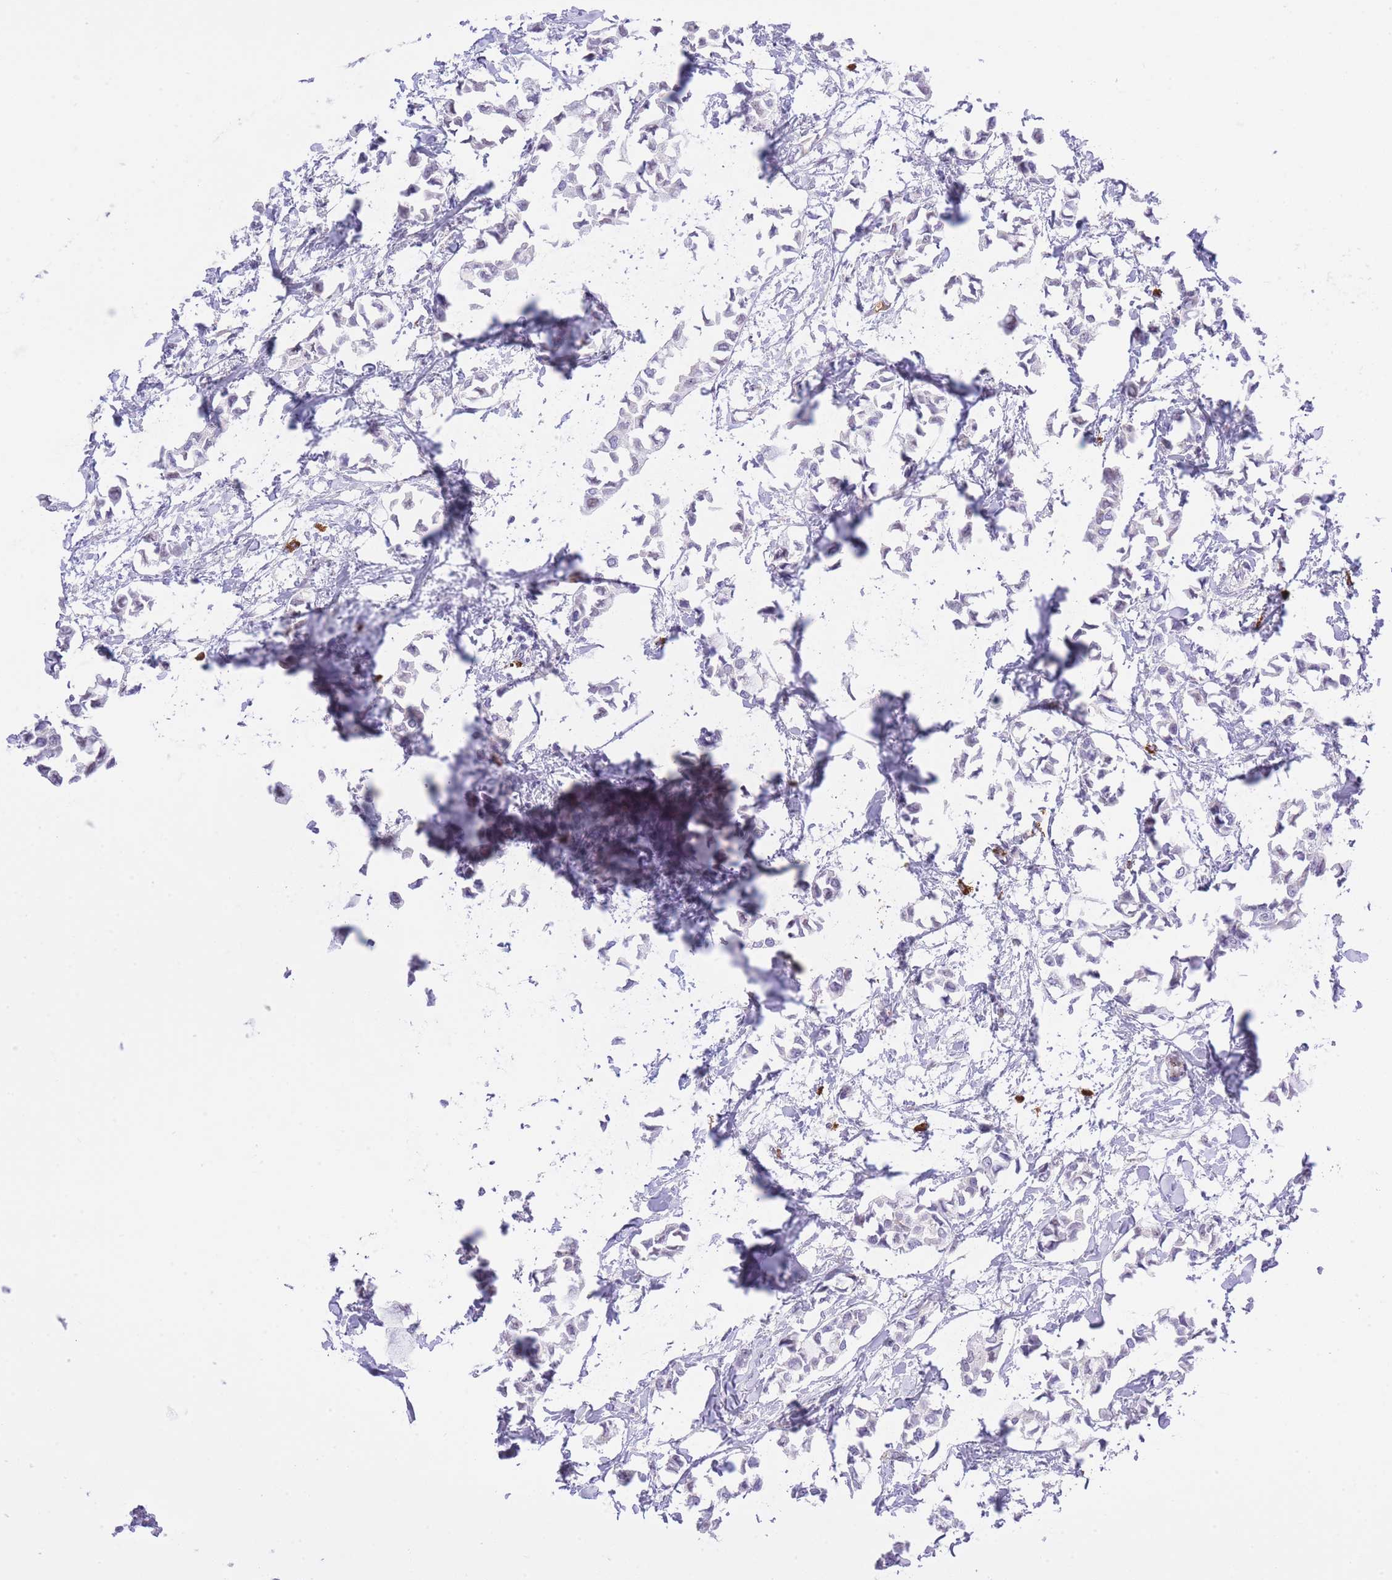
{"staining": {"intensity": "negative", "quantity": "none", "location": "none"}, "tissue": "breast cancer", "cell_type": "Tumor cells", "image_type": "cancer", "snomed": [{"axis": "morphology", "description": "Duct carcinoma"}, {"axis": "topography", "description": "Breast"}], "caption": "An IHC micrograph of breast intraductal carcinoma is shown. There is no staining in tumor cells of breast intraductal carcinoma.", "gene": "MEIOSIN", "patient": {"sex": "female", "age": 73}}